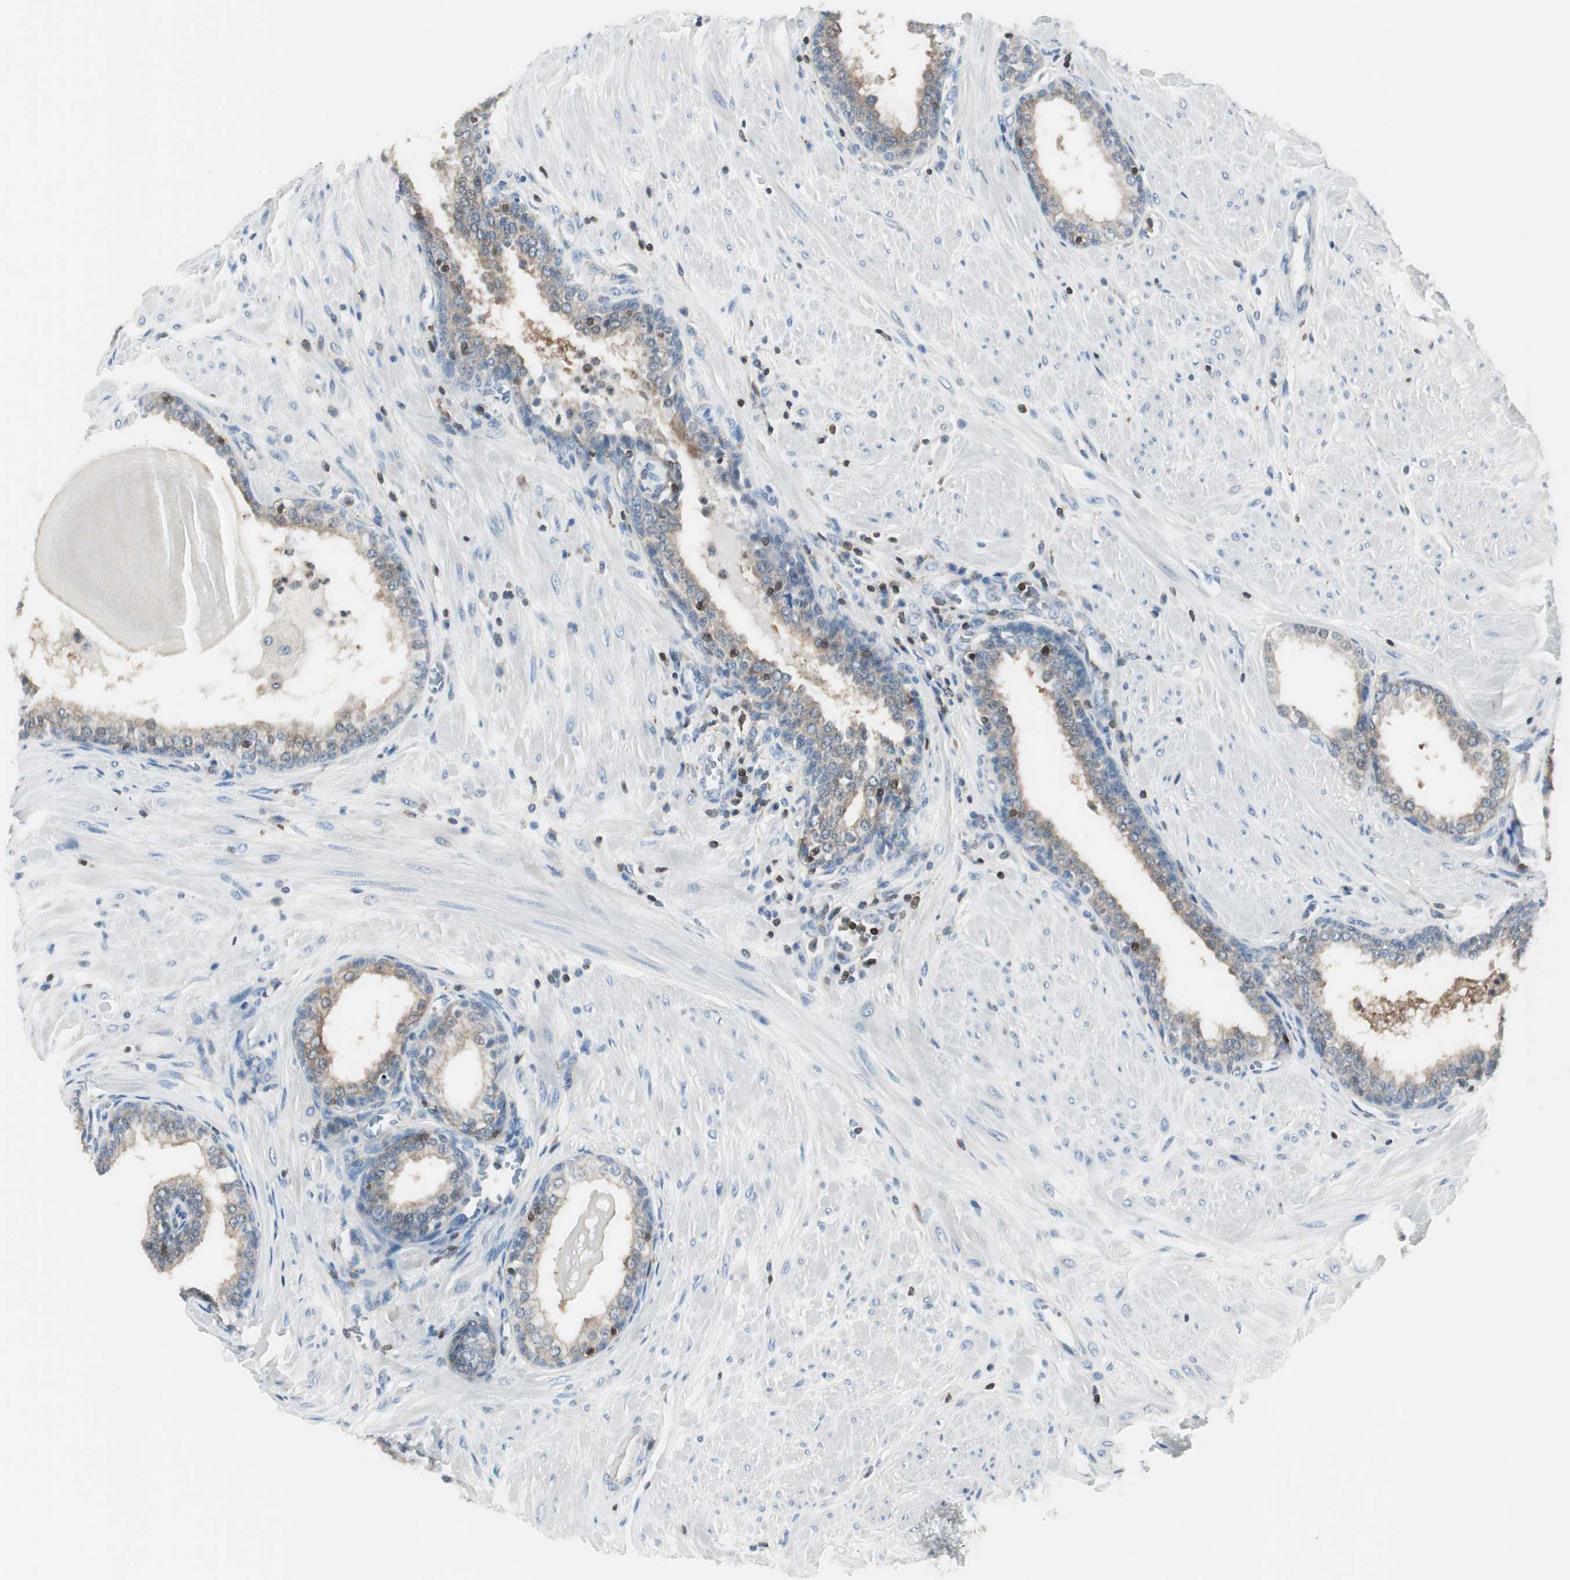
{"staining": {"intensity": "moderate", "quantity": "25%-75%", "location": "cytoplasmic/membranous"}, "tissue": "prostate", "cell_type": "Glandular cells", "image_type": "normal", "snomed": [{"axis": "morphology", "description": "Normal tissue, NOS"}, {"axis": "topography", "description": "Prostate"}], "caption": "Immunohistochemical staining of benign prostate demonstrates 25%-75% levels of moderate cytoplasmic/membranous protein expression in about 25%-75% of glandular cells. (DAB (3,3'-diaminobenzidine) = brown stain, brightfield microscopy at high magnification).", "gene": "SLC9A3R1", "patient": {"sex": "male", "age": 51}}